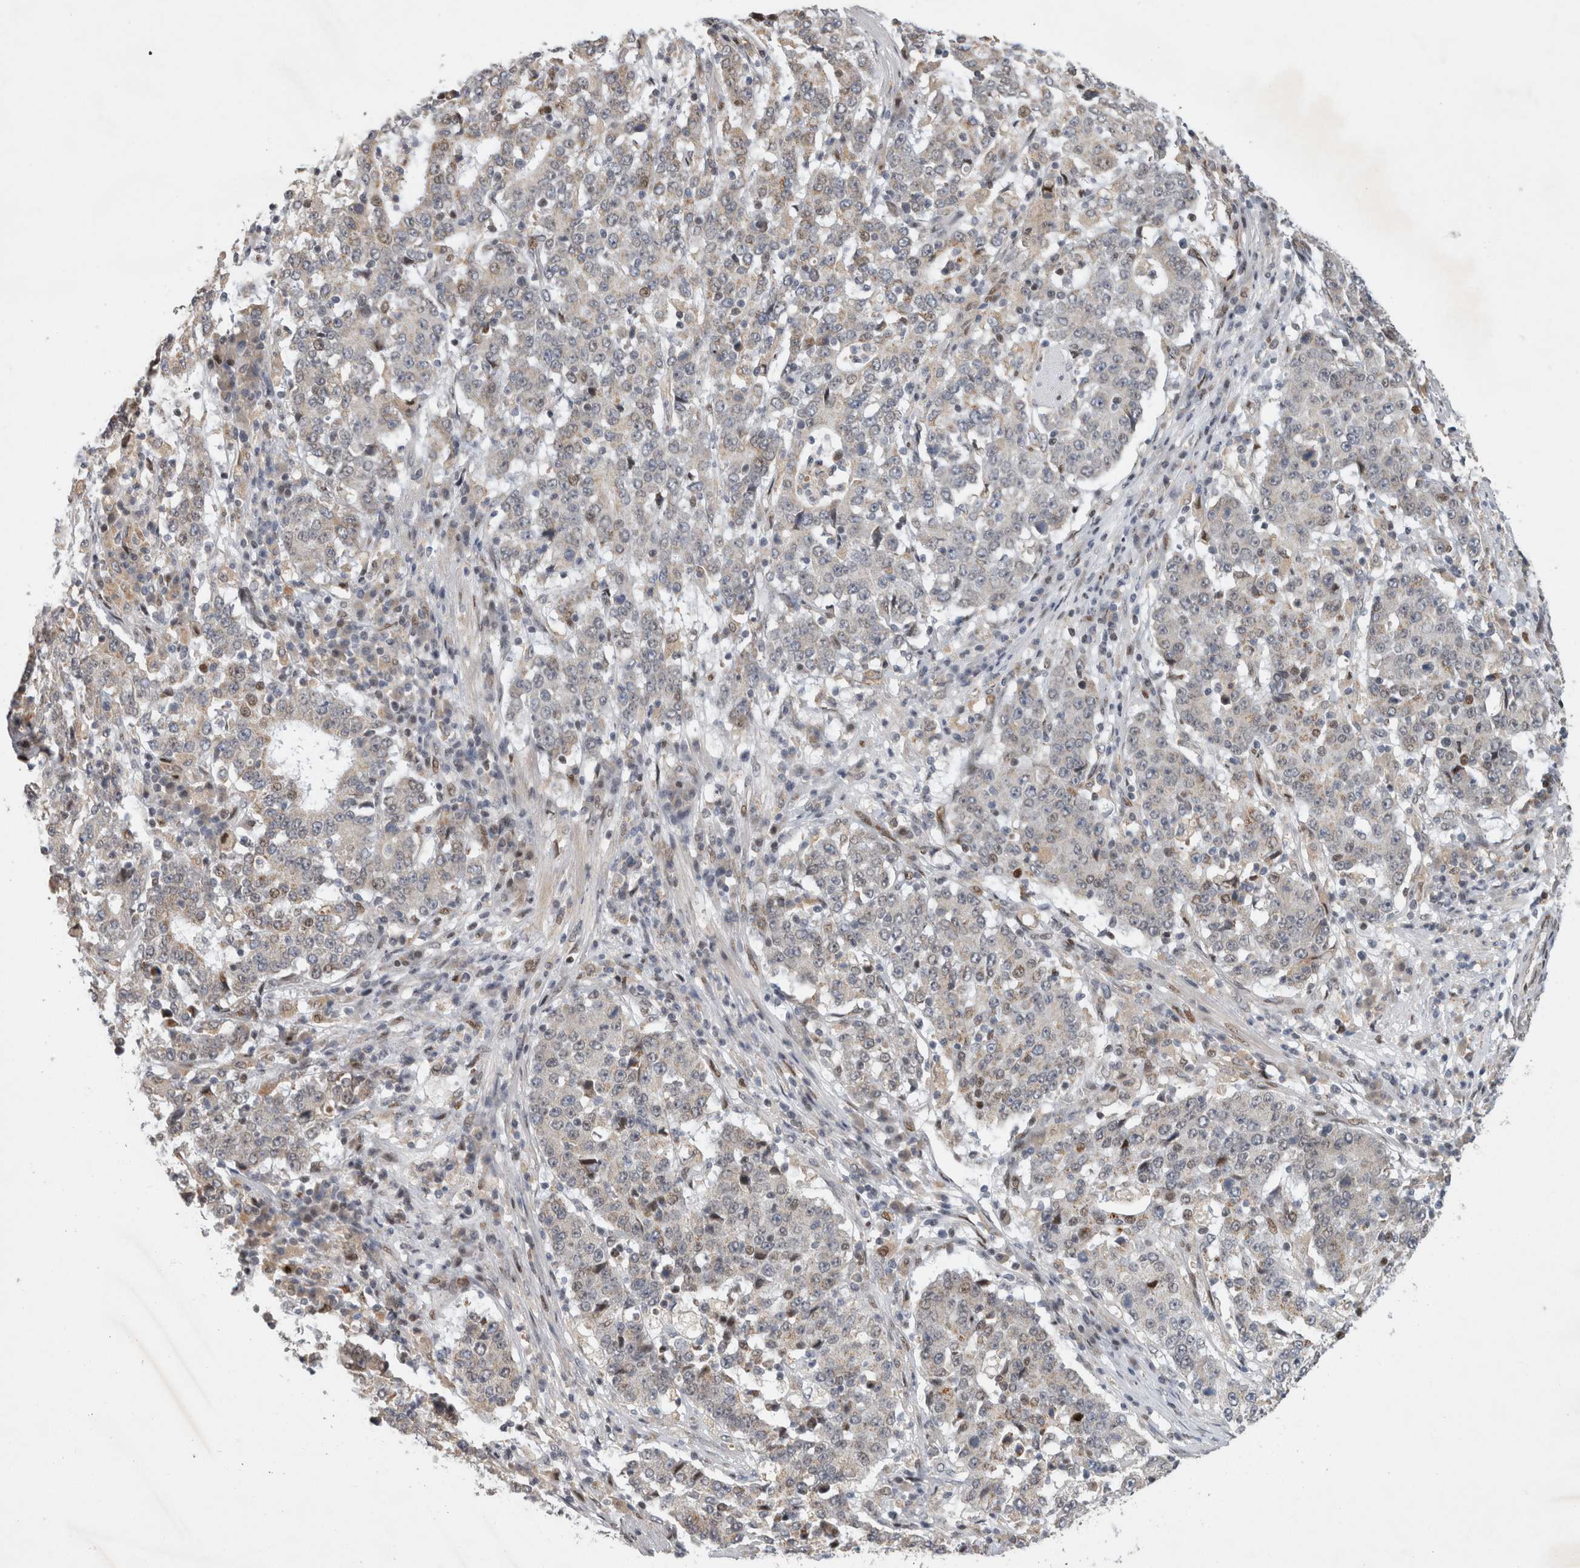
{"staining": {"intensity": "negative", "quantity": "none", "location": "none"}, "tissue": "stomach cancer", "cell_type": "Tumor cells", "image_type": "cancer", "snomed": [{"axis": "morphology", "description": "Adenocarcinoma, NOS"}, {"axis": "topography", "description": "Stomach"}], "caption": "A high-resolution micrograph shows immunohistochemistry staining of stomach adenocarcinoma, which displays no significant expression in tumor cells.", "gene": "C8orf58", "patient": {"sex": "male", "age": 59}}